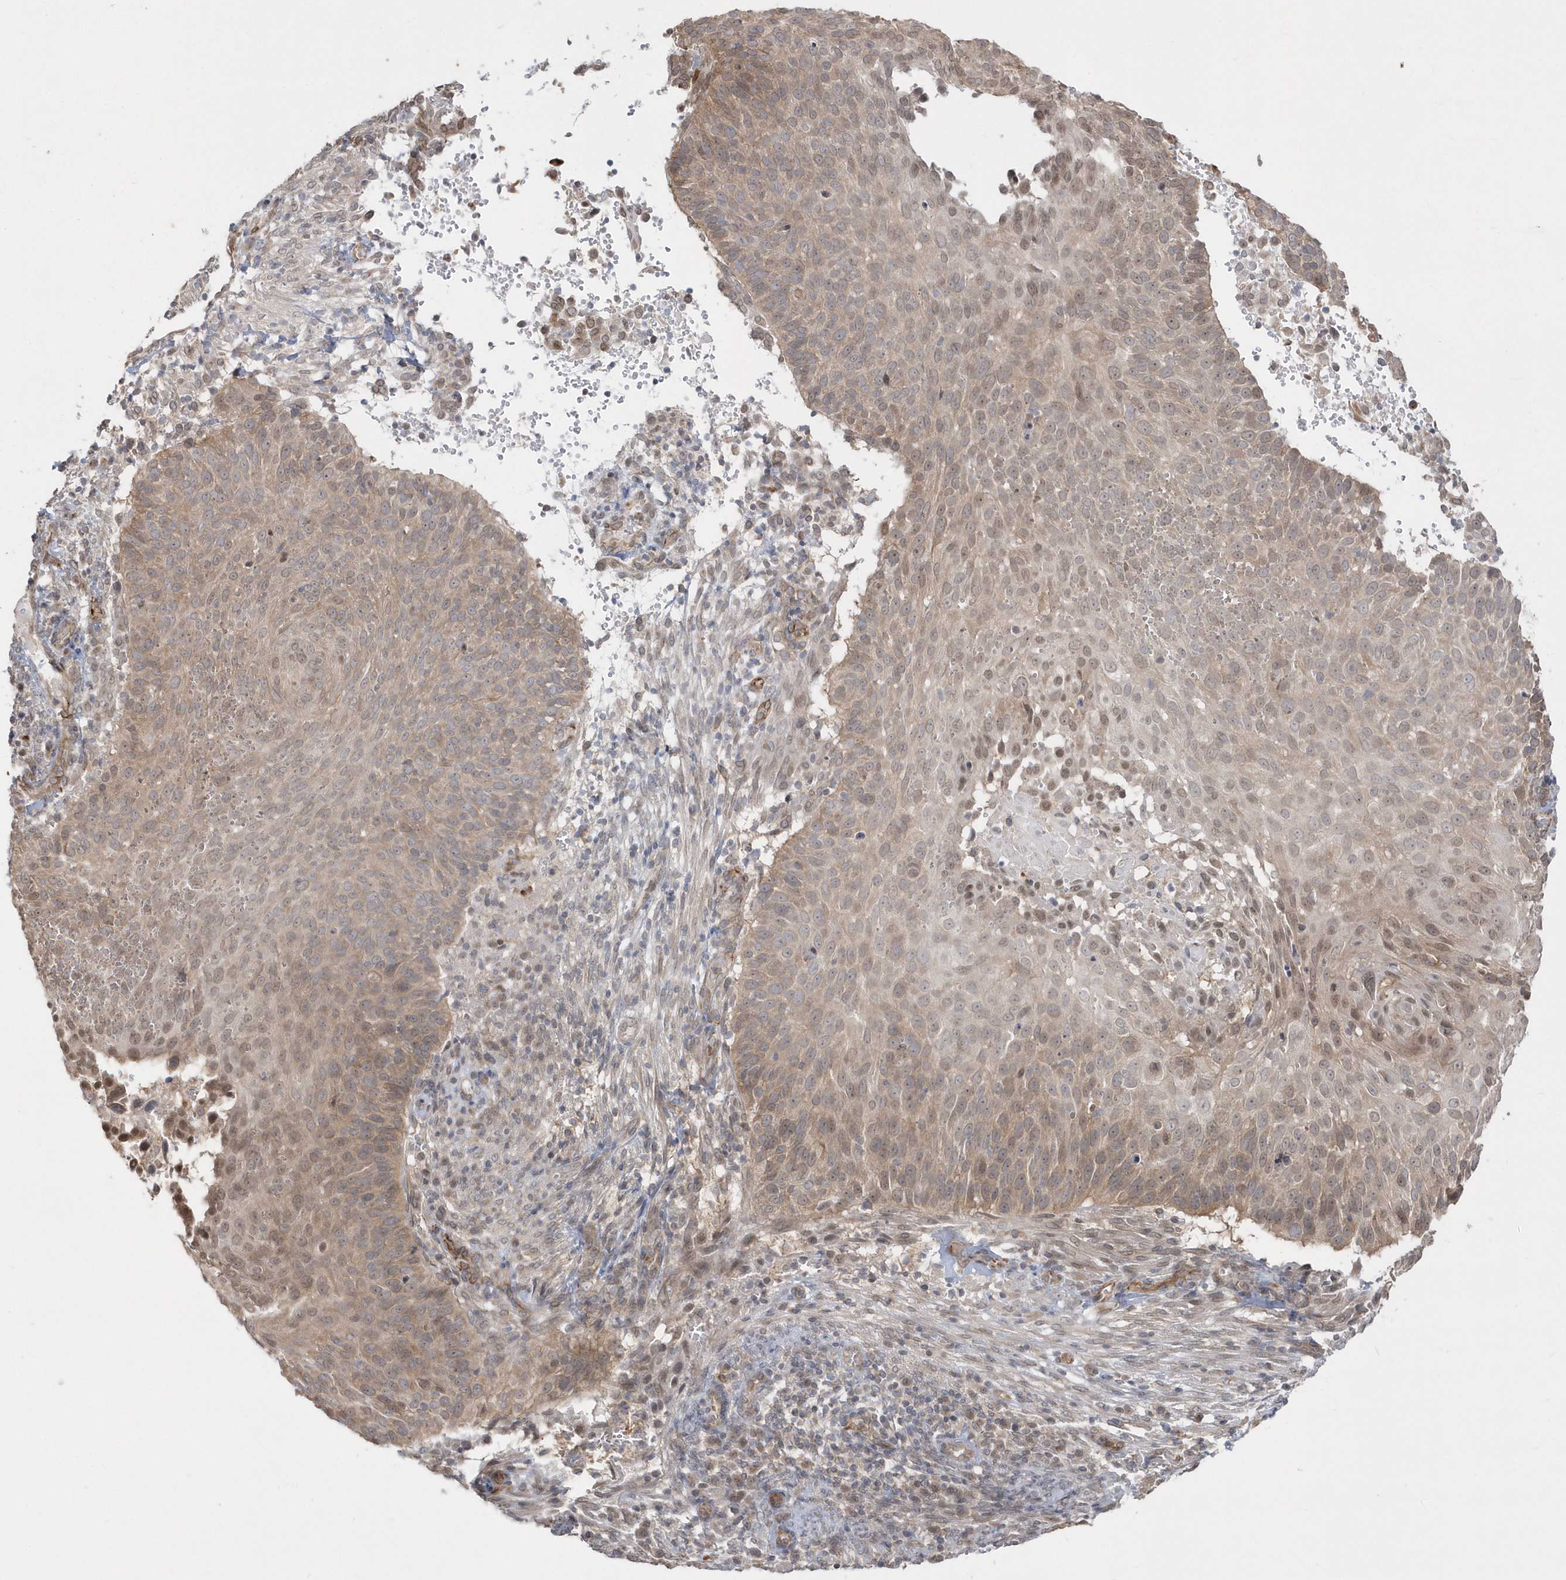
{"staining": {"intensity": "moderate", "quantity": "25%-75%", "location": "cytoplasmic/membranous,nuclear"}, "tissue": "cervical cancer", "cell_type": "Tumor cells", "image_type": "cancer", "snomed": [{"axis": "morphology", "description": "Squamous cell carcinoma, NOS"}, {"axis": "topography", "description": "Cervix"}], "caption": "Immunohistochemical staining of human cervical squamous cell carcinoma reveals medium levels of moderate cytoplasmic/membranous and nuclear protein expression in about 25%-75% of tumor cells. Nuclei are stained in blue.", "gene": "DHX57", "patient": {"sex": "female", "age": 74}}